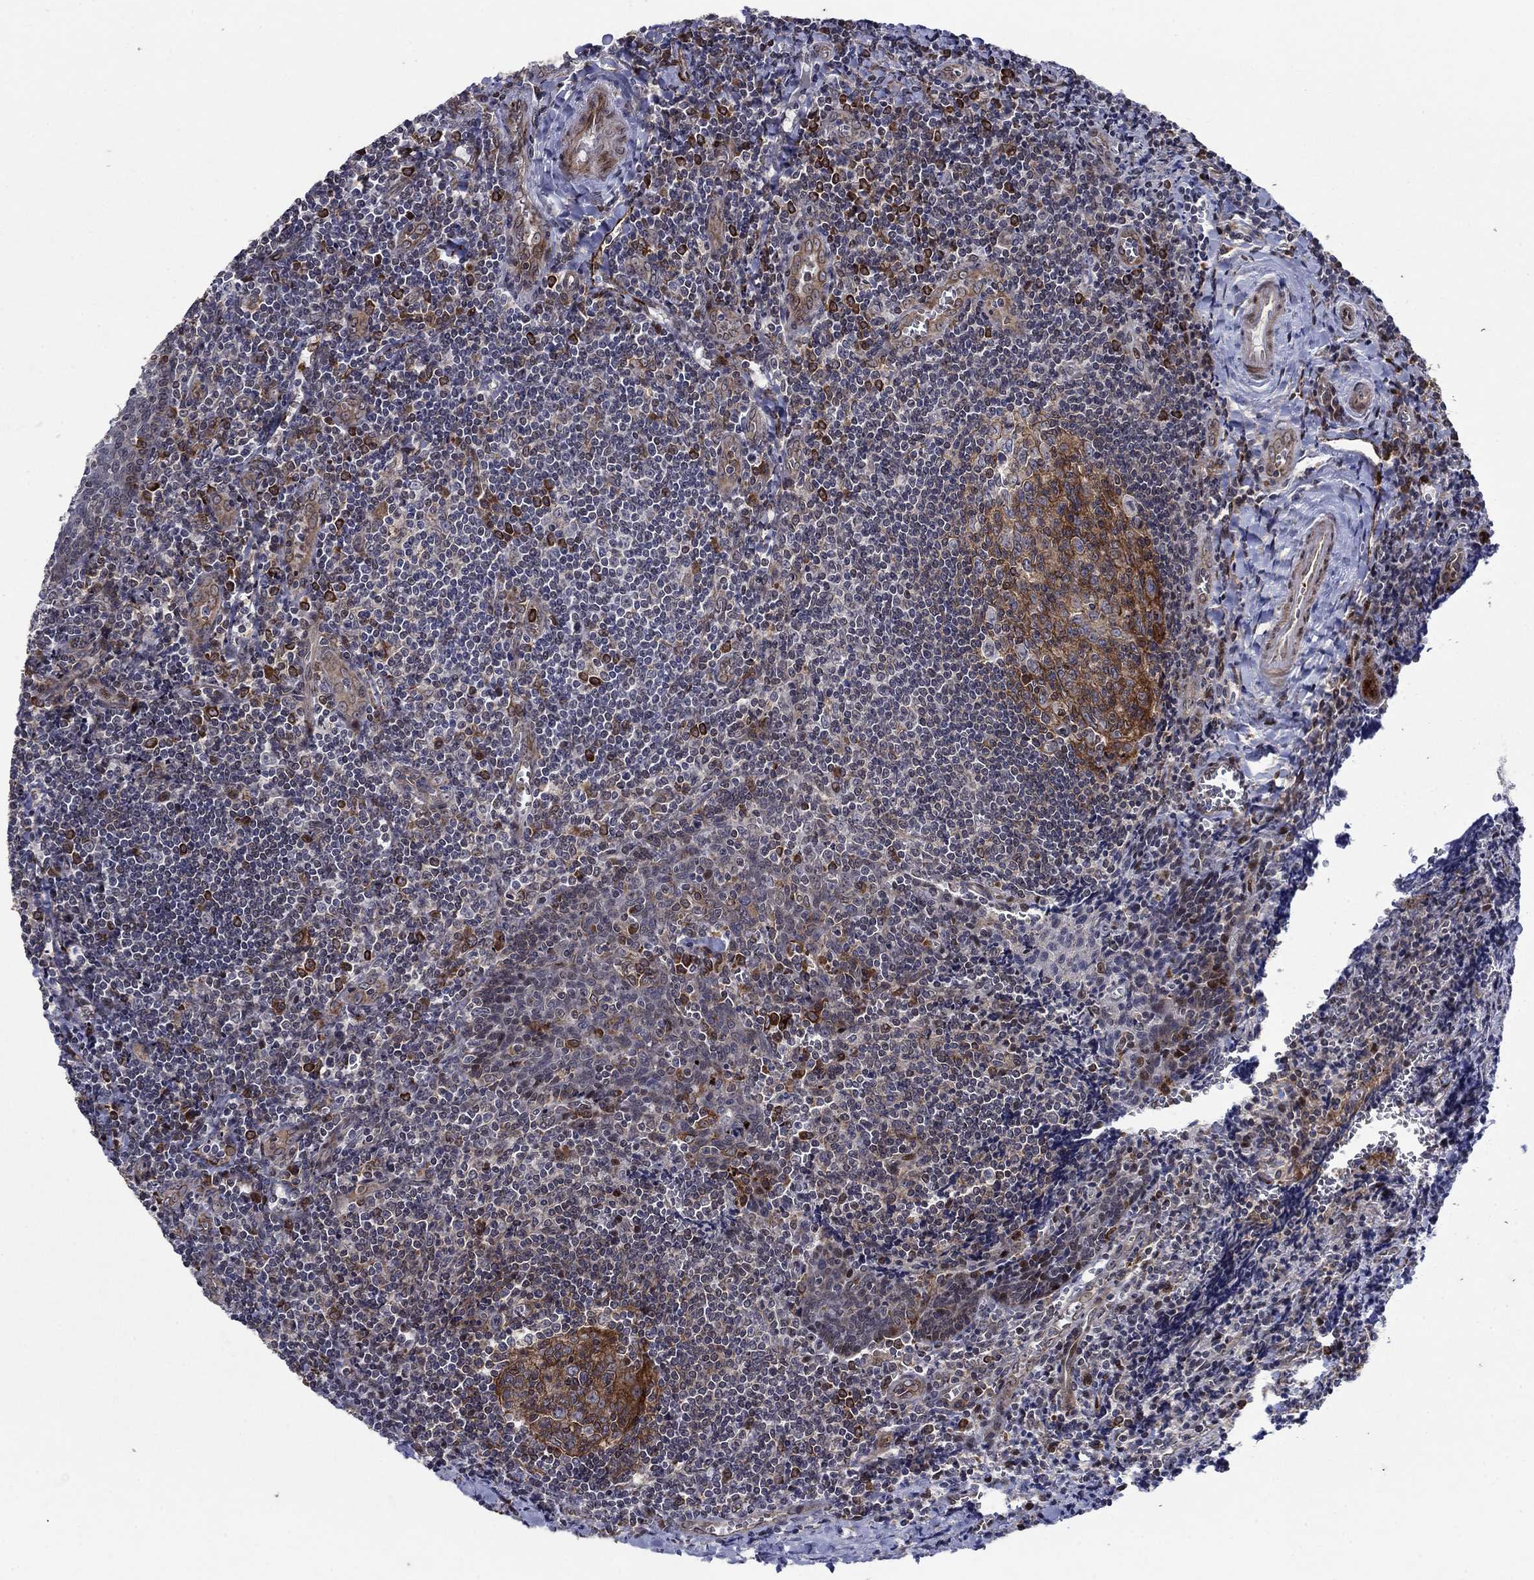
{"staining": {"intensity": "strong", "quantity": "25%-75%", "location": "cytoplasmic/membranous"}, "tissue": "tonsil", "cell_type": "Germinal center cells", "image_type": "normal", "snomed": [{"axis": "morphology", "description": "Normal tissue, NOS"}, {"axis": "morphology", "description": "Inflammation, NOS"}, {"axis": "topography", "description": "Tonsil"}], "caption": "Tonsil stained with a brown dye shows strong cytoplasmic/membranous positive staining in about 25%-75% of germinal center cells.", "gene": "DHRS7", "patient": {"sex": "female", "age": 31}}